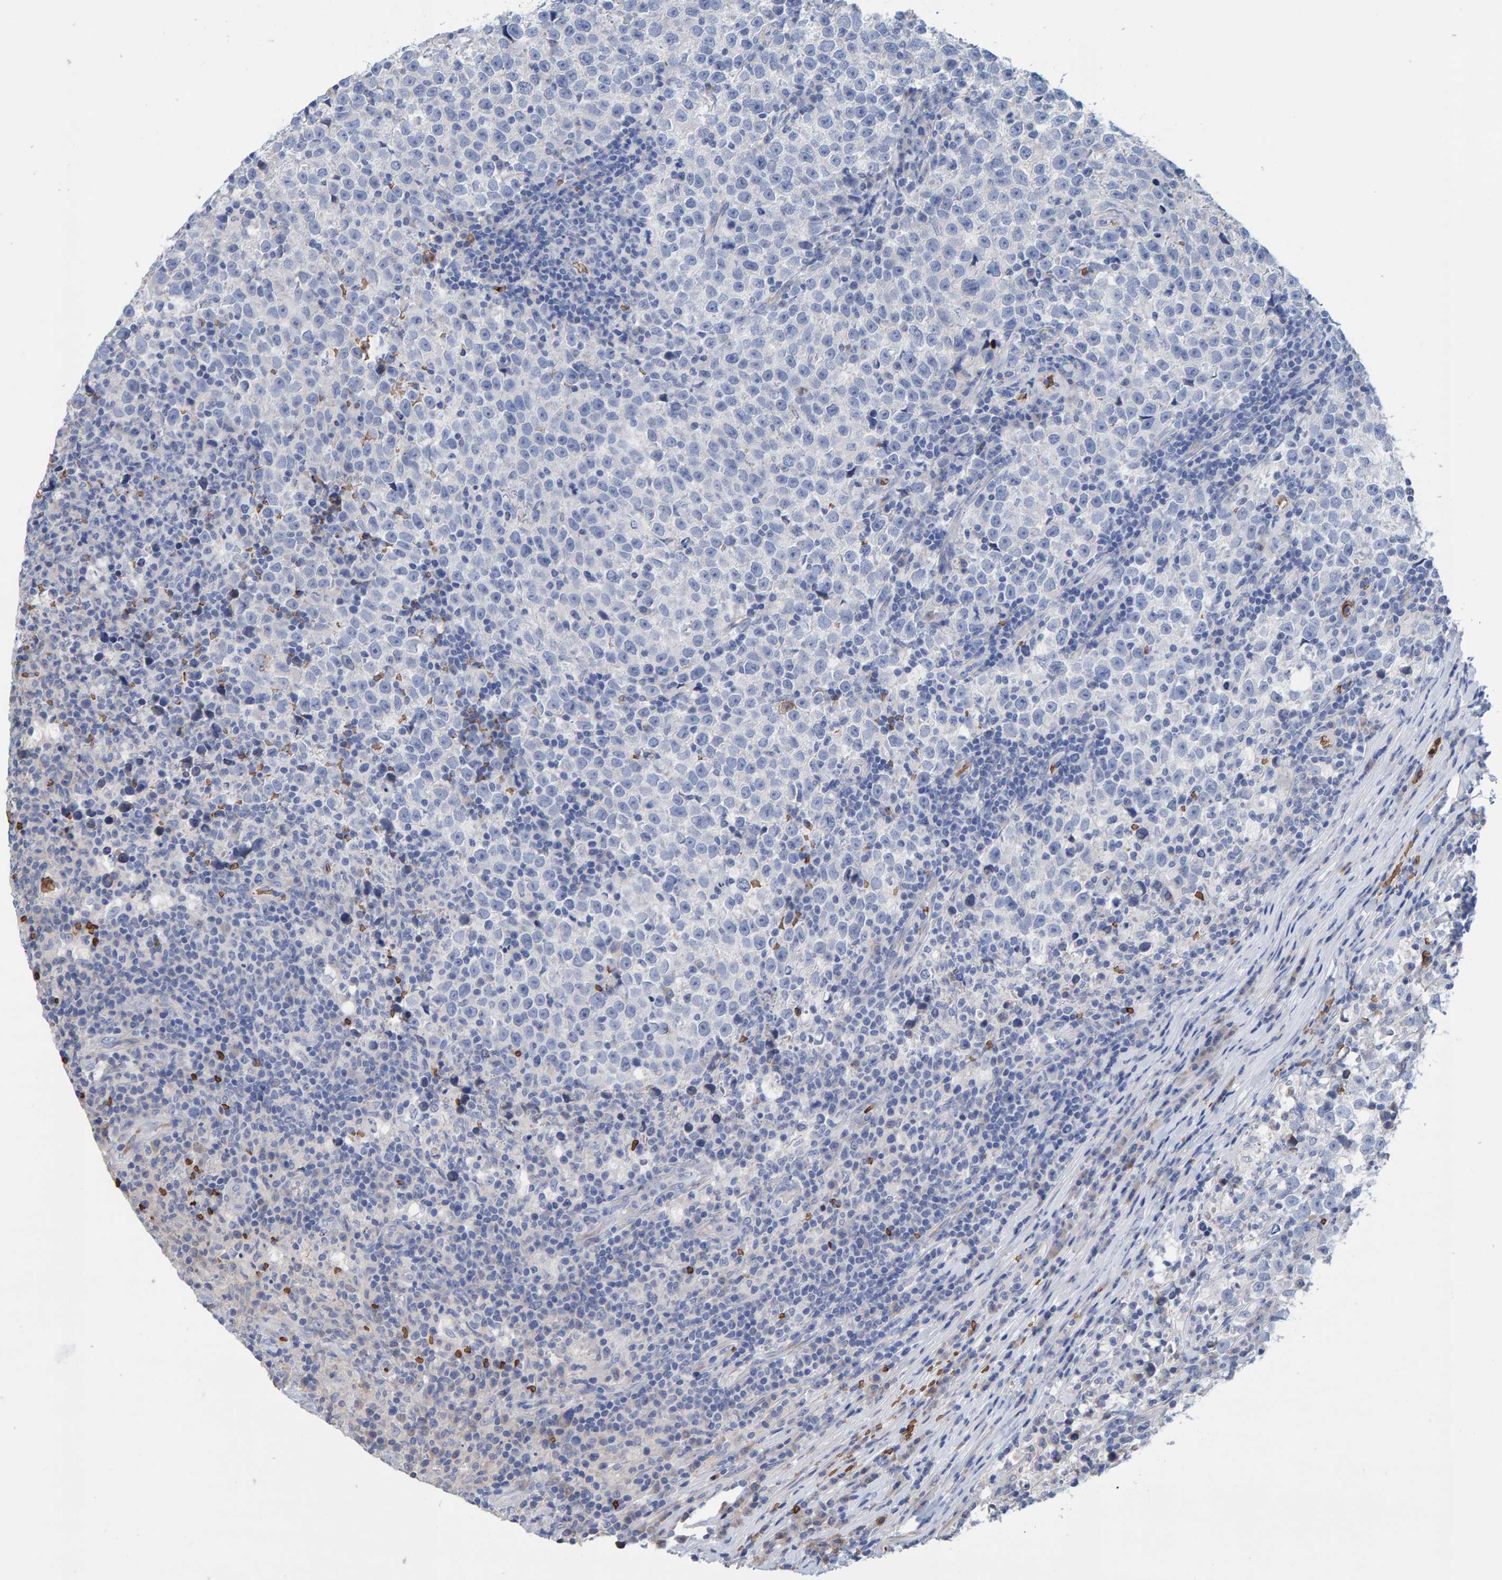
{"staining": {"intensity": "negative", "quantity": "none", "location": "none"}, "tissue": "testis cancer", "cell_type": "Tumor cells", "image_type": "cancer", "snomed": [{"axis": "morphology", "description": "Normal tissue, NOS"}, {"axis": "morphology", "description": "Seminoma, NOS"}, {"axis": "topography", "description": "Testis"}], "caption": "Immunohistochemical staining of human testis seminoma exhibits no significant expression in tumor cells.", "gene": "VPS9D1", "patient": {"sex": "male", "age": 43}}